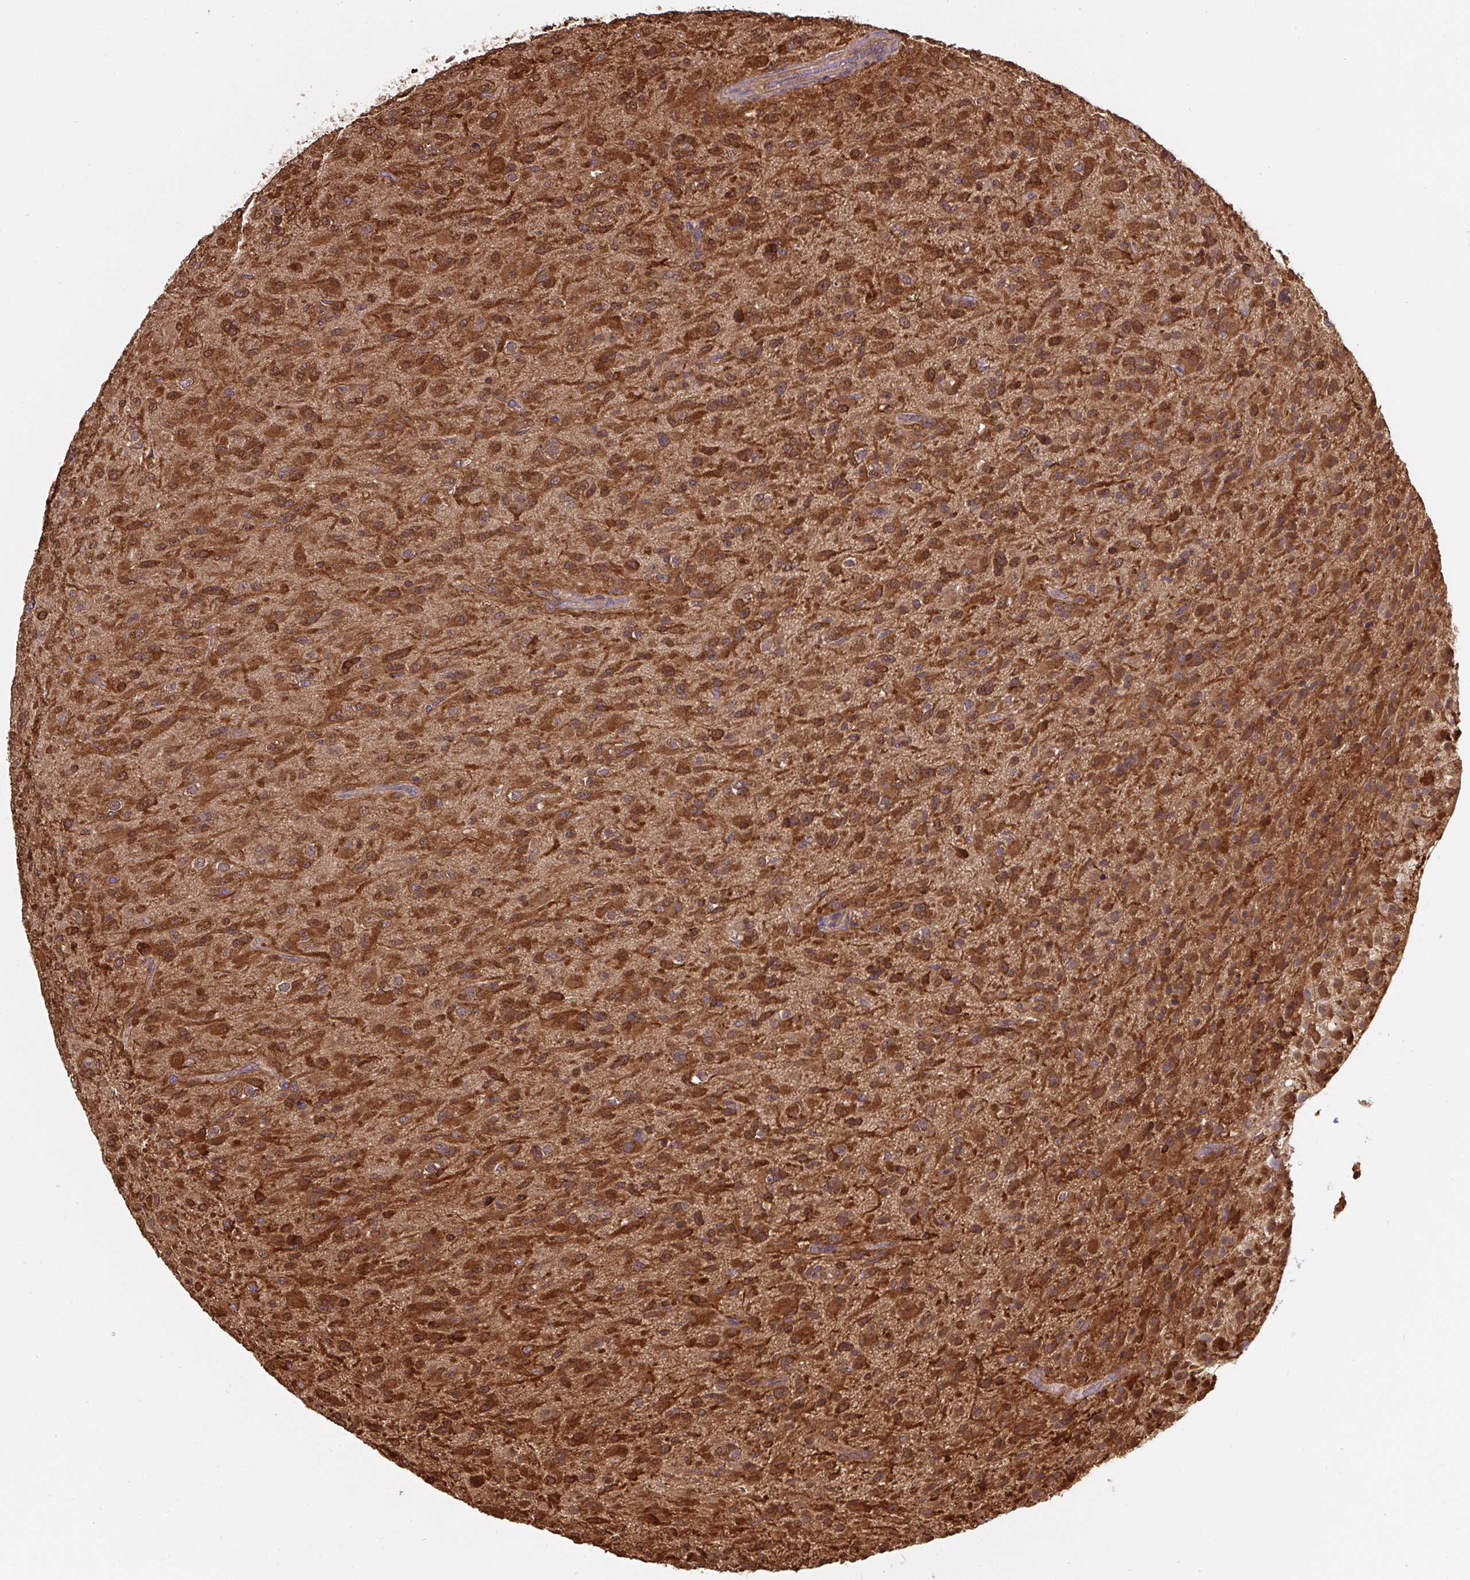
{"staining": {"intensity": "moderate", "quantity": ">75%", "location": "cytoplasmic/membranous"}, "tissue": "glioma", "cell_type": "Tumor cells", "image_type": "cancer", "snomed": [{"axis": "morphology", "description": "Glioma, malignant, Low grade"}, {"axis": "topography", "description": "Brain"}], "caption": "High-power microscopy captured an IHC histopathology image of glioma, revealing moderate cytoplasmic/membranous staining in approximately >75% of tumor cells.", "gene": "ST13", "patient": {"sex": "male", "age": 65}}